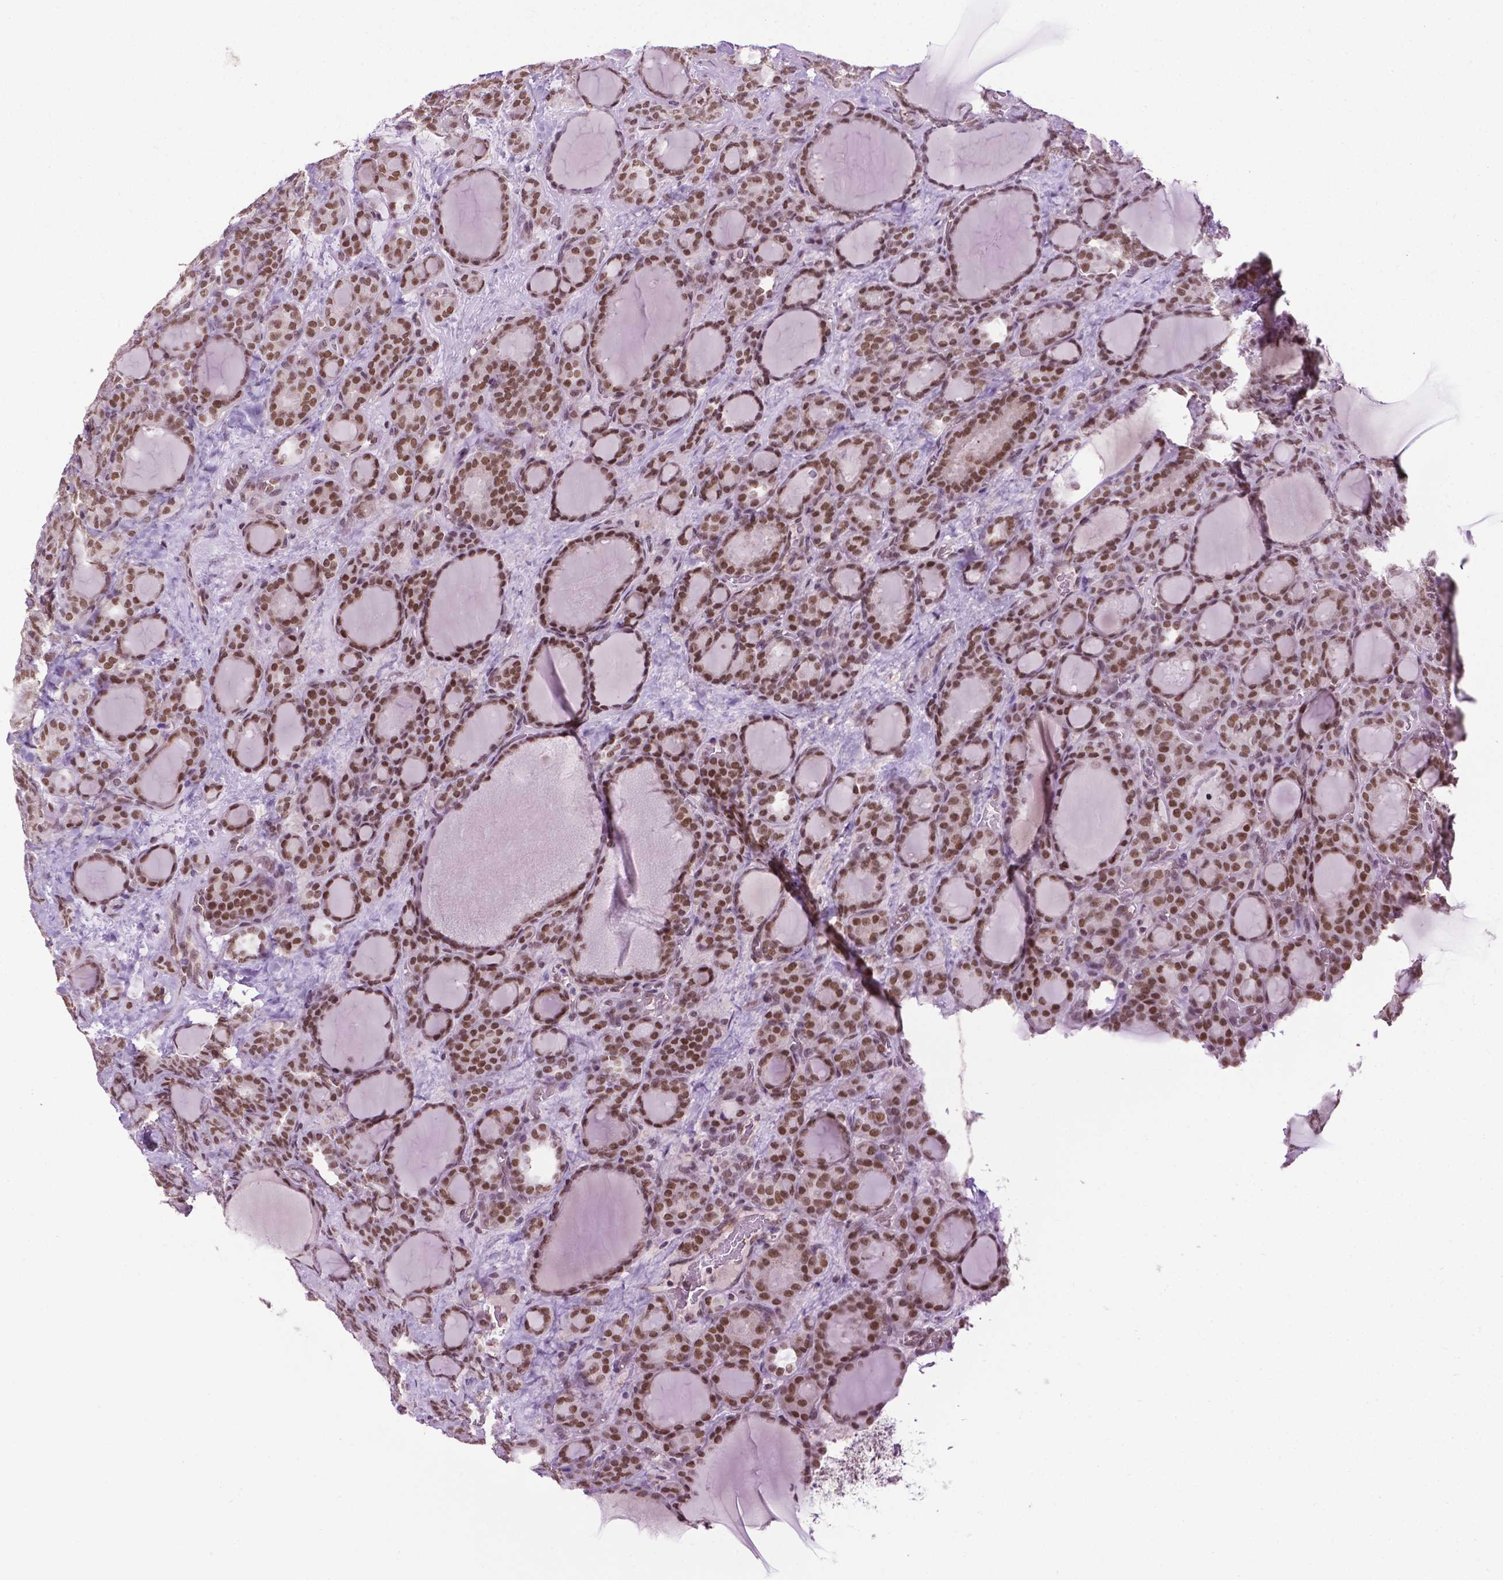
{"staining": {"intensity": "moderate", "quantity": ">75%", "location": "nuclear"}, "tissue": "thyroid cancer", "cell_type": "Tumor cells", "image_type": "cancer", "snomed": [{"axis": "morphology", "description": "Normal tissue, NOS"}, {"axis": "morphology", "description": "Follicular adenoma carcinoma, NOS"}, {"axis": "topography", "description": "Thyroid gland"}], "caption": "Immunohistochemical staining of follicular adenoma carcinoma (thyroid) shows medium levels of moderate nuclear expression in approximately >75% of tumor cells. Nuclei are stained in blue.", "gene": "UBQLN4", "patient": {"sex": "female", "age": 31}}